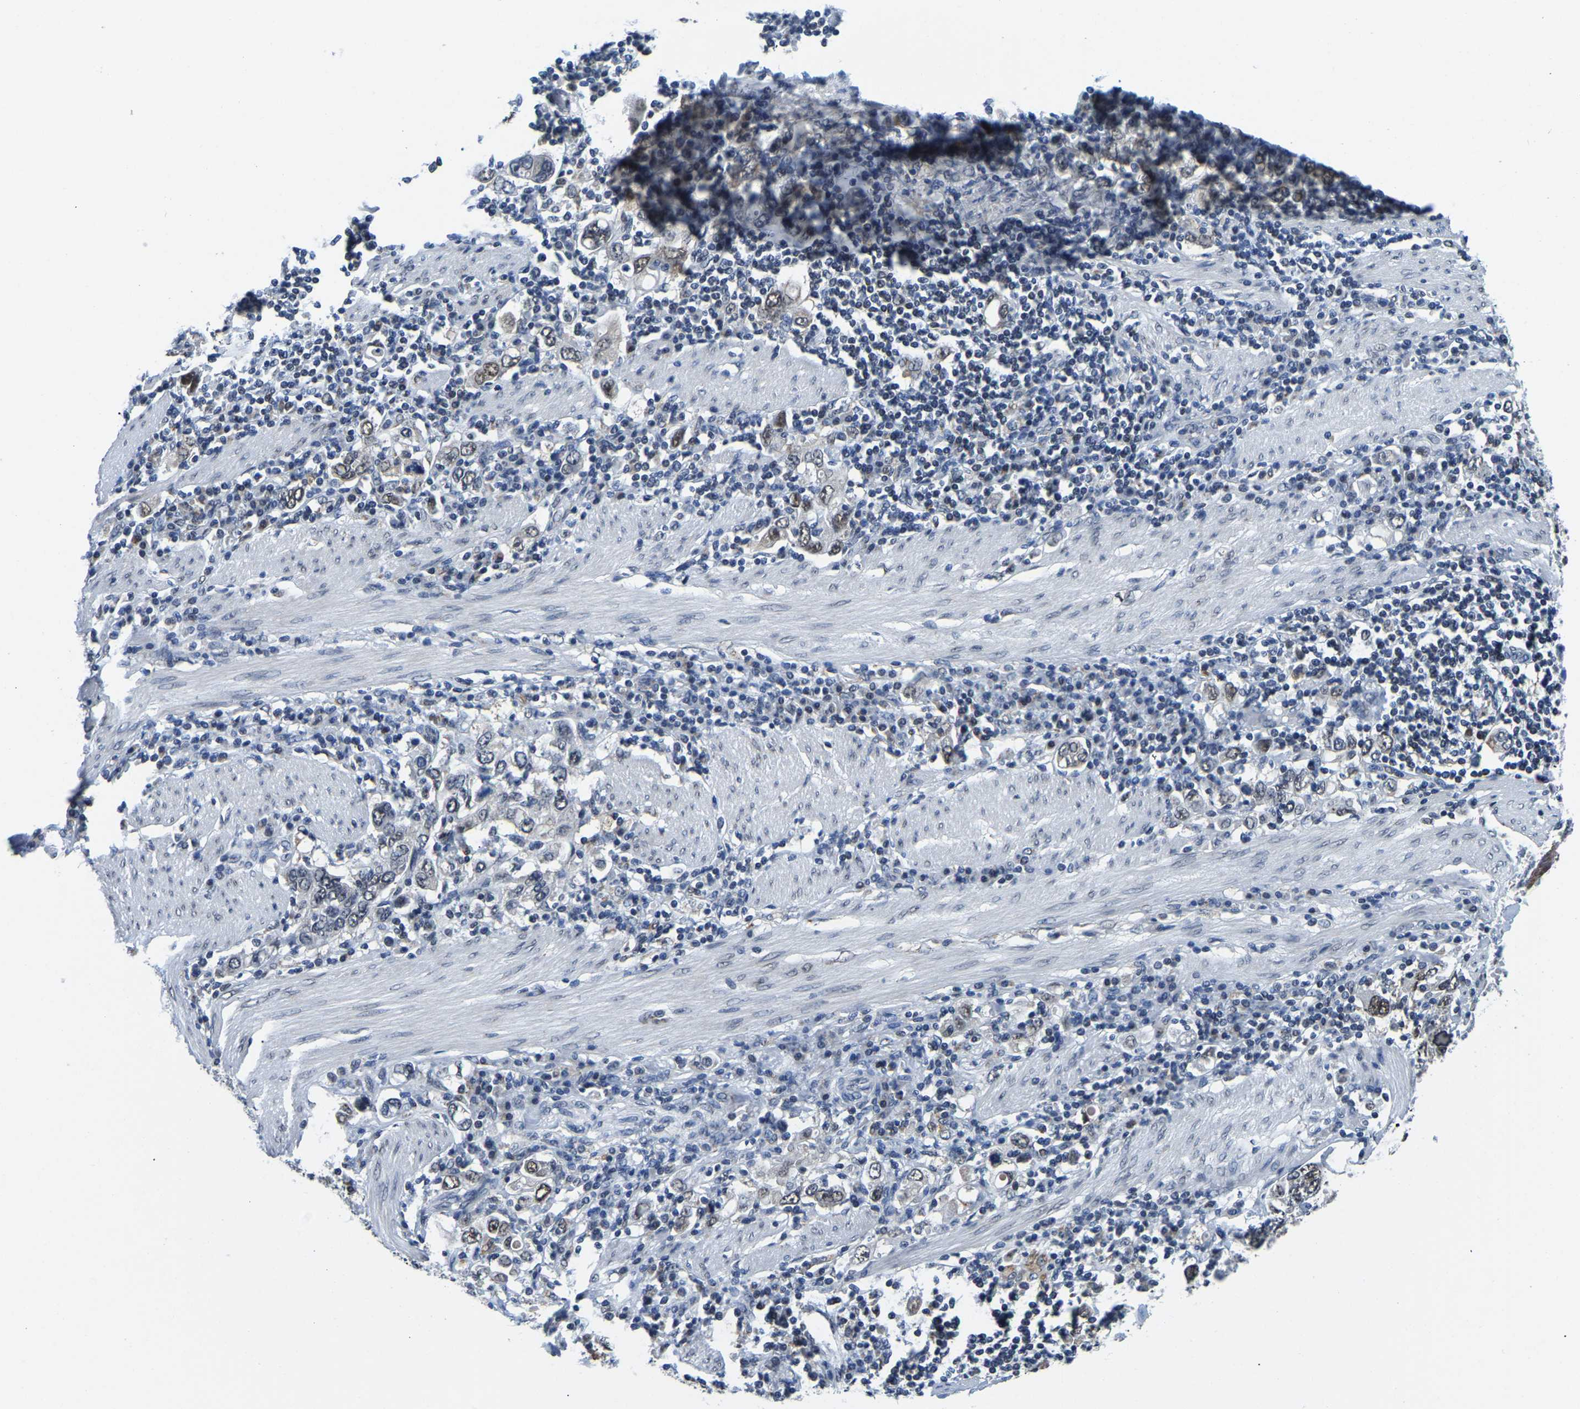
{"staining": {"intensity": "weak", "quantity": ">75%", "location": "nuclear"}, "tissue": "stomach cancer", "cell_type": "Tumor cells", "image_type": "cancer", "snomed": [{"axis": "morphology", "description": "Adenocarcinoma, NOS"}, {"axis": "topography", "description": "Stomach, upper"}], "caption": "This photomicrograph displays immunohistochemistry staining of human adenocarcinoma (stomach), with low weak nuclear expression in approximately >75% of tumor cells.", "gene": "BNIP3L", "patient": {"sex": "male", "age": 62}}